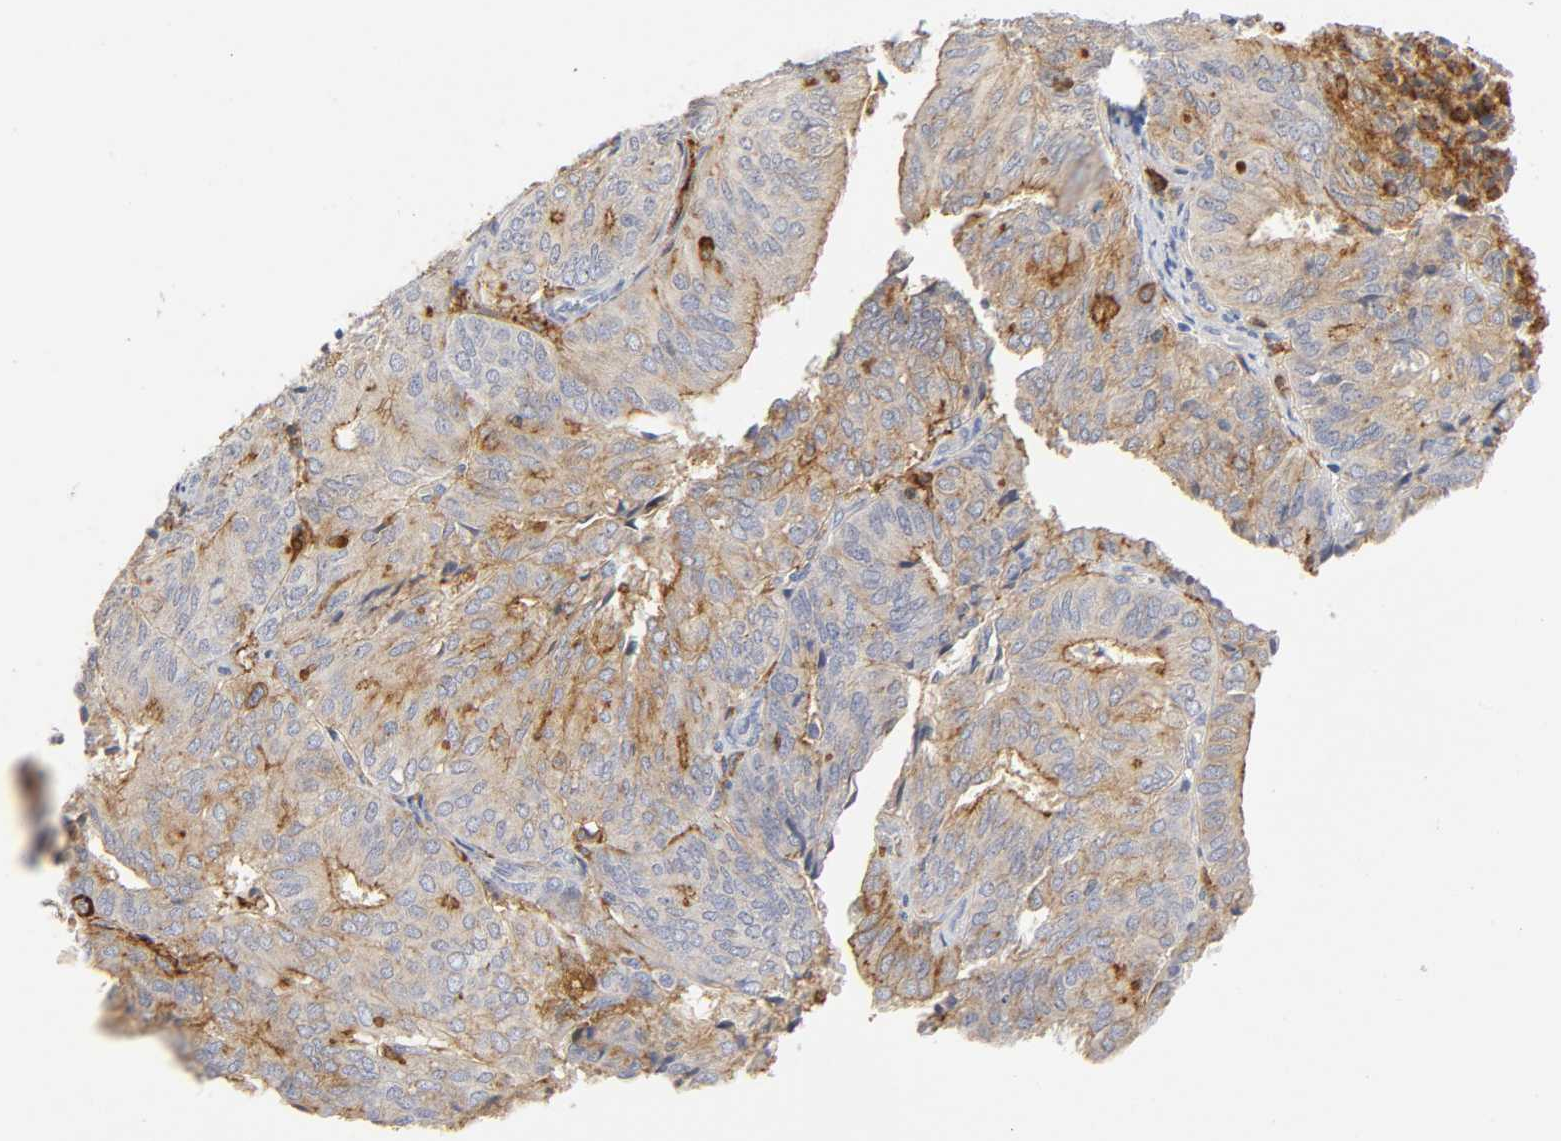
{"staining": {"intensity": "moderate", "quantity": "<25%", "location": "cytoplasmic/membranous"}, "tissue": "endometrial cancer", "cell_type": "Tumor cells", "image_type": "cancer", "snomed": [{"axis": "morphology", "description": "Adenocarcinoma, NOS"}, {"axis": "topography", "description": "Uterus"}], "caption": "Immunohistochemical staining of endometrial cancer reveals low levels of moderate cytoplasmic/membranous protein expression in approximately <25% of tumor cells.", "gene": "LYN", "patient": {"sex": "female", "age": 60}}